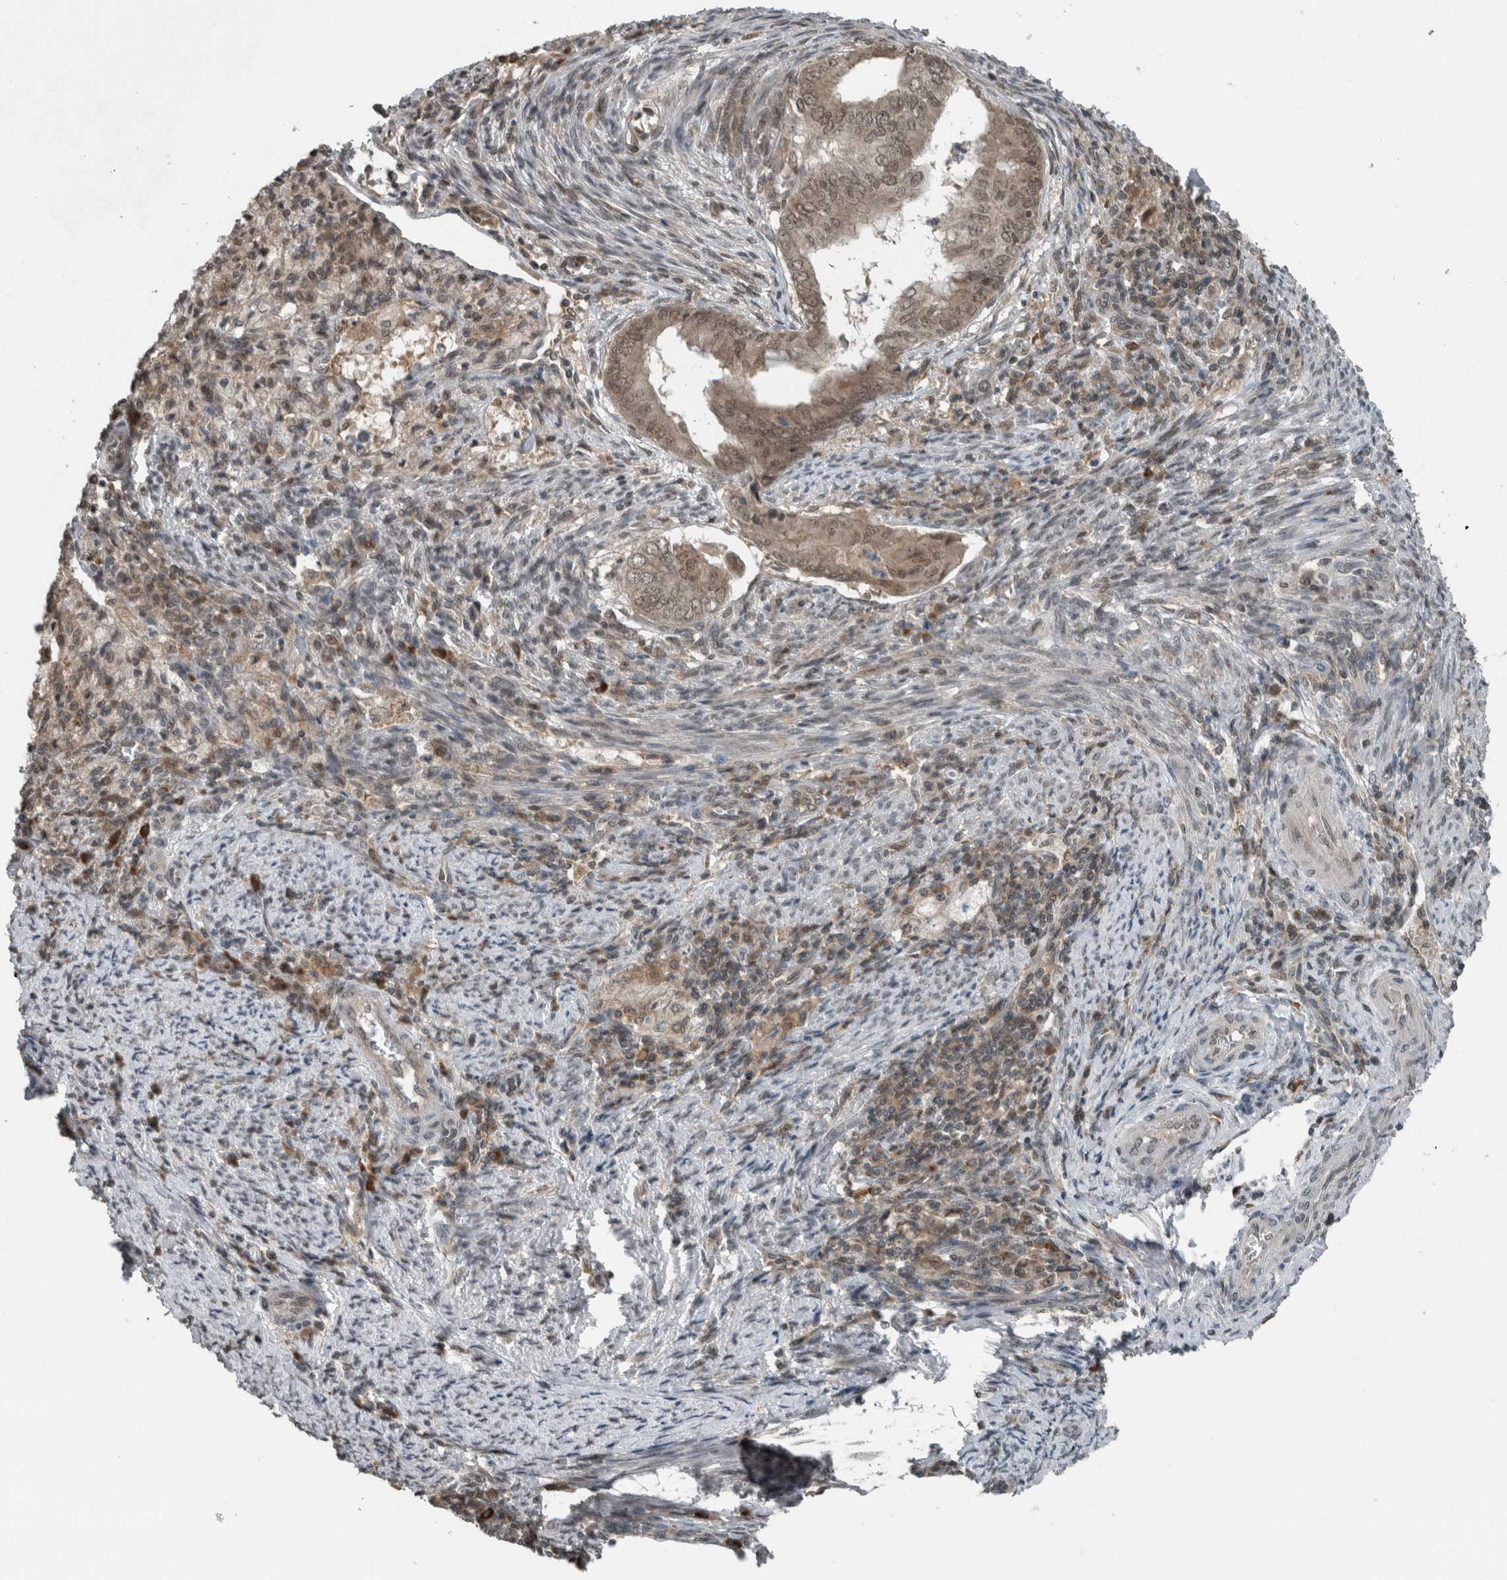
{"staining": {"intensity": "weak", "quantity": ">75%", "location": "cytoplasmic/membranous,nuclear"}, "tissue": "endometrial cancer", "cell_type": "Tumor cells", "image_type": "cancer", "snomed": [{"axis": "morphology", "description": "Polyp, NOS"}, {"axis": "morphology", "description": "Adenocarcinoma, NOS"}, {"axis": "morphology", "description": "Adenoma, NOS"}, {"axis": "topography", "description": "Endometrium"}], "caption": "Endometrial cancer (adenocarcinoma) stained for a protein (brown) exhibits weak cytoplasmic/membranous and nuclear positive staining in about >75% of tumor cells.", "gene": "SPAG7", "patient": {"sex": "female", "age": 79}}